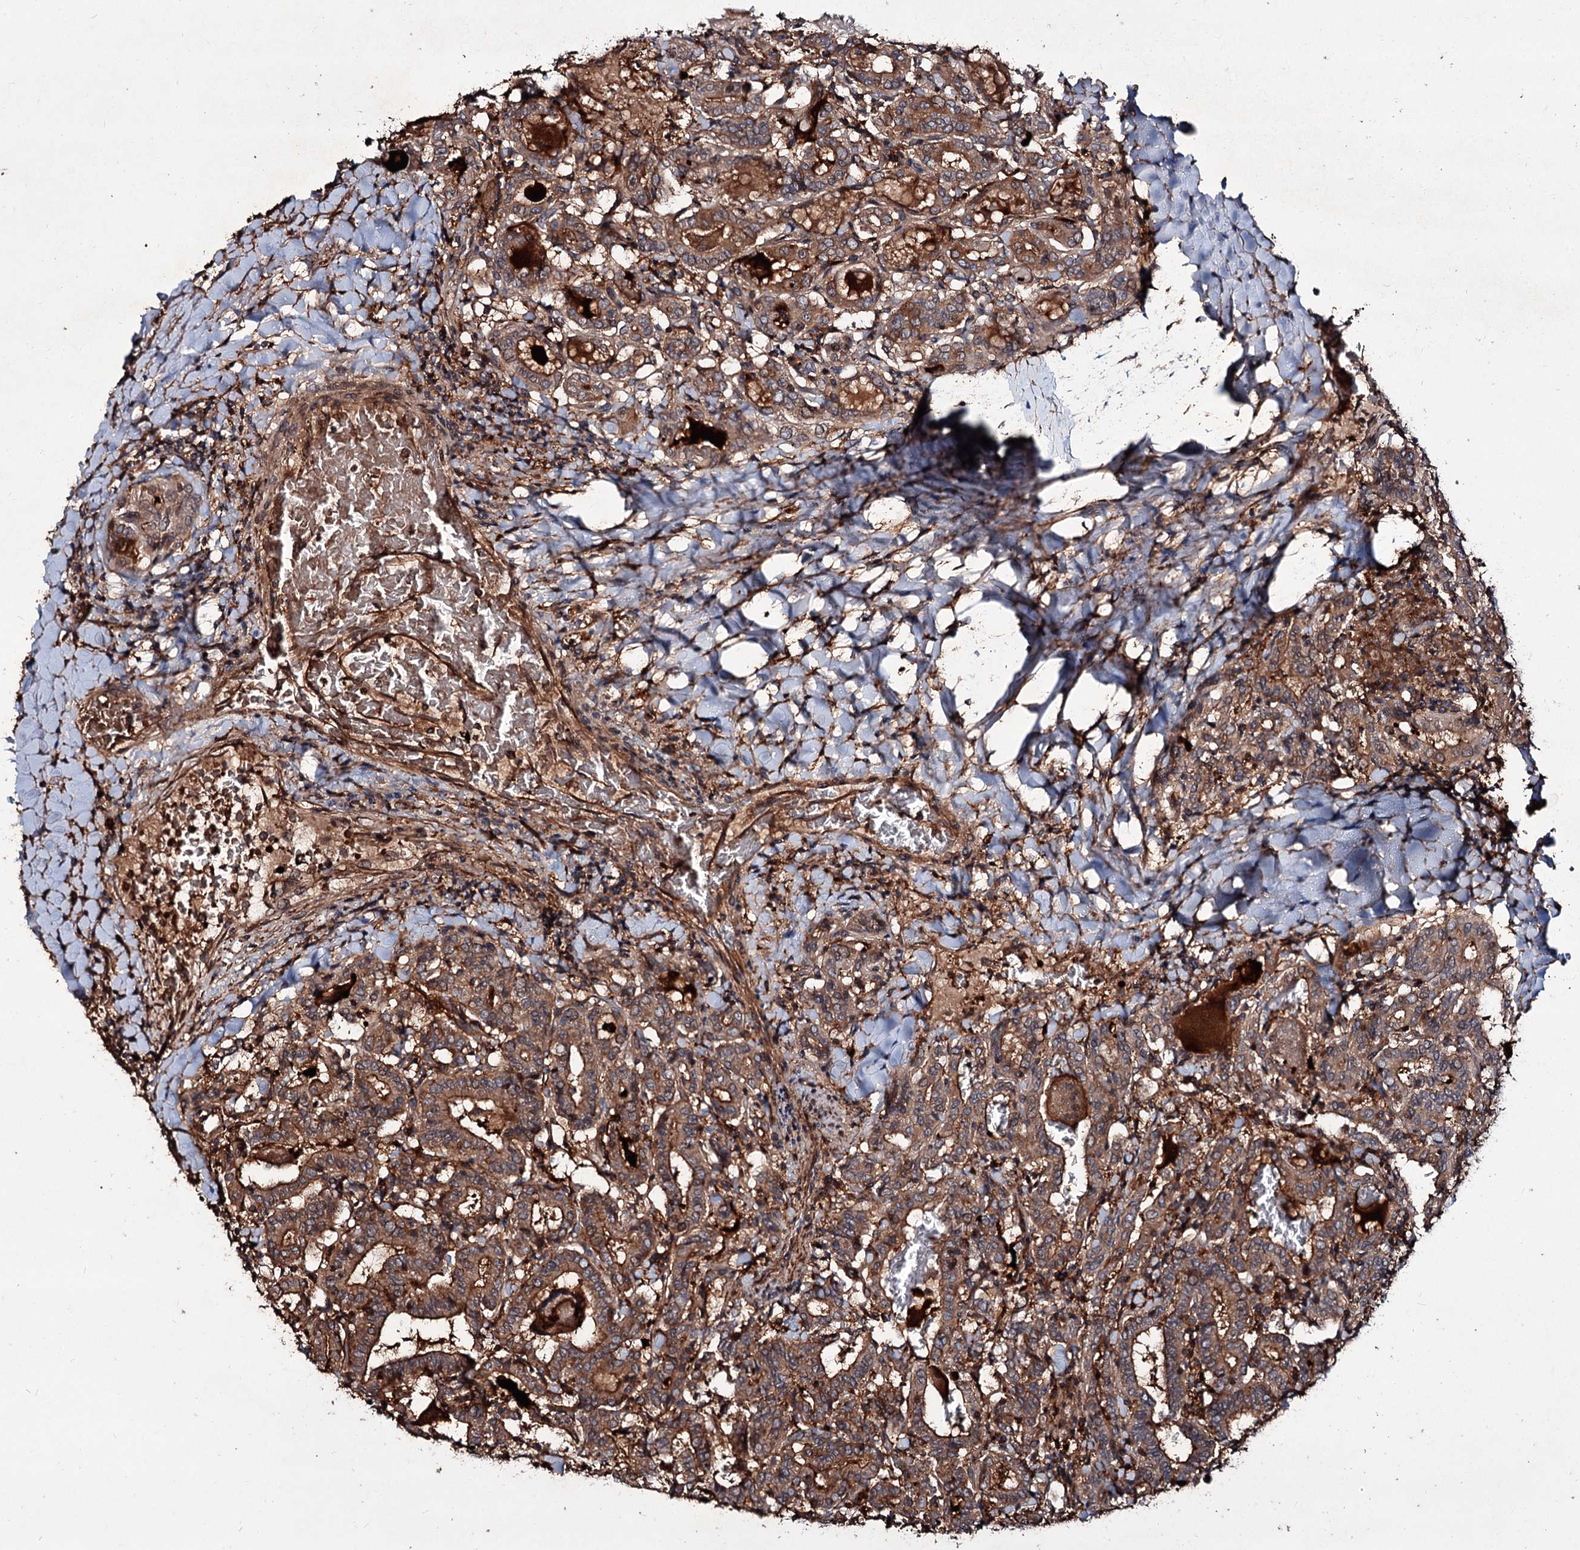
{"staining": {"intensity": "moderate", "quantity": ">75%", "location": "cytoplasmic/membranous"}, "tissue": "thyroid cancer", "cell_type": "Tumor cells", "image_type": "cancer", "snomed": [{"axis": "morphology", "description": "Papillary adenocarcinoma, NOS"}, {"axis": "topography", "description": "Thyroid gland"}], "caption": "A micrograph of papillary adenocarcinoma (thyroid) stained for a protein reveals moderate cytoplasmic/membranous brown staining in tumor cells.", "gene": "GRIP1", "patient": {"sex": "female", "age": 72}}